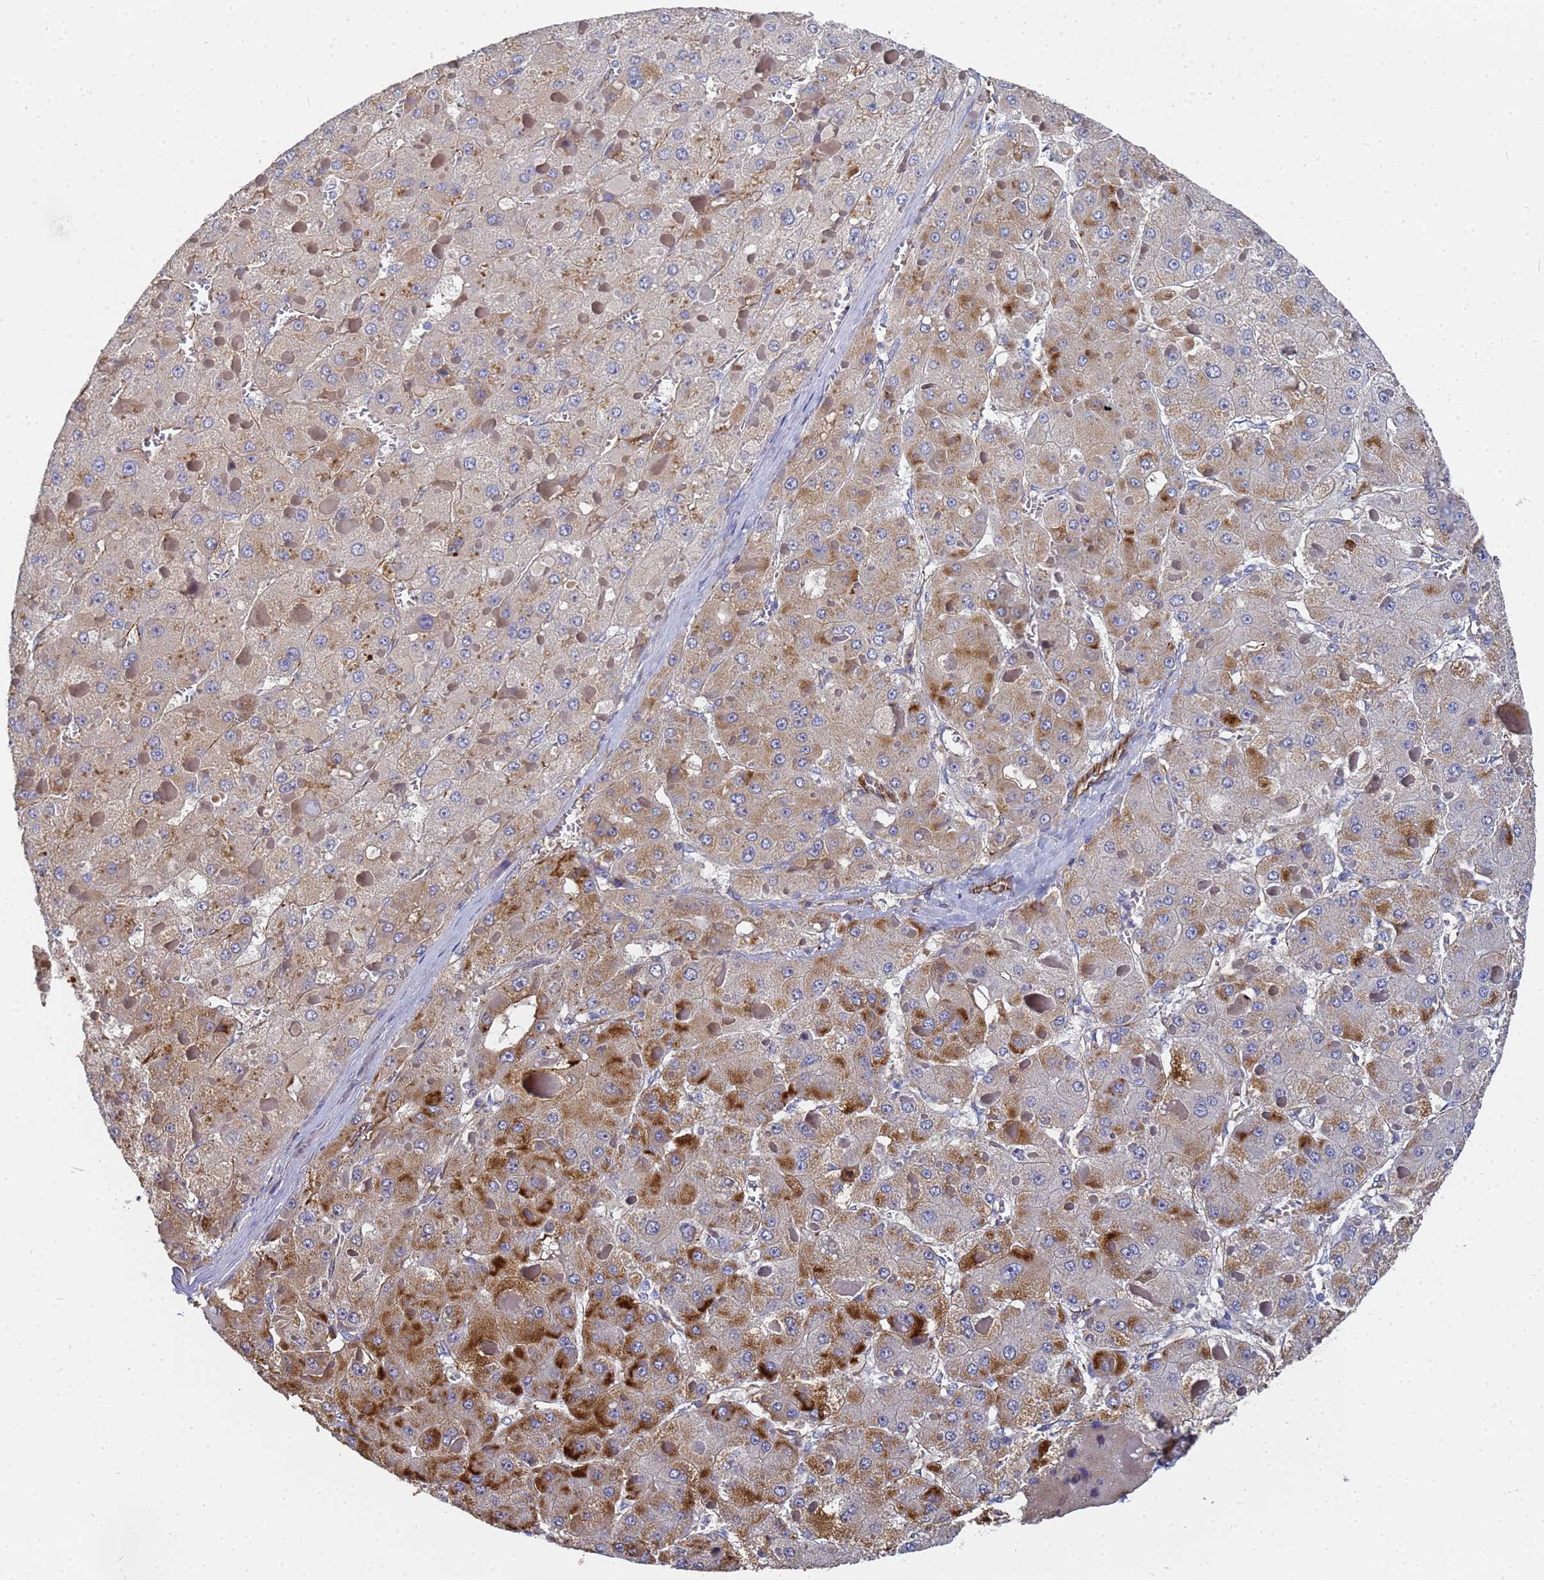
{"staining": {"intensity": "strong", "quantity": "25%-75%", "location": "cytoplasmic/membranous"}, "tissue": "liver cancer", "cell_type": "Tumor cells", "image_type": "cancer", "snomed": [{"axis": "morphology", "description": "Carcinoma, Hepatocellular, NOS"}, {"axis": "topography", "description": "Liver"}], "caption": "Liver cancer (hepatocellular carcinoma) stained for a protein (brown) exhibits strong cytoplasmic/membranous positive expression in approximately 25%-75% of tumor cells.", "gene": "SYT13", "patient": {"sex": "female", "age": 73}}